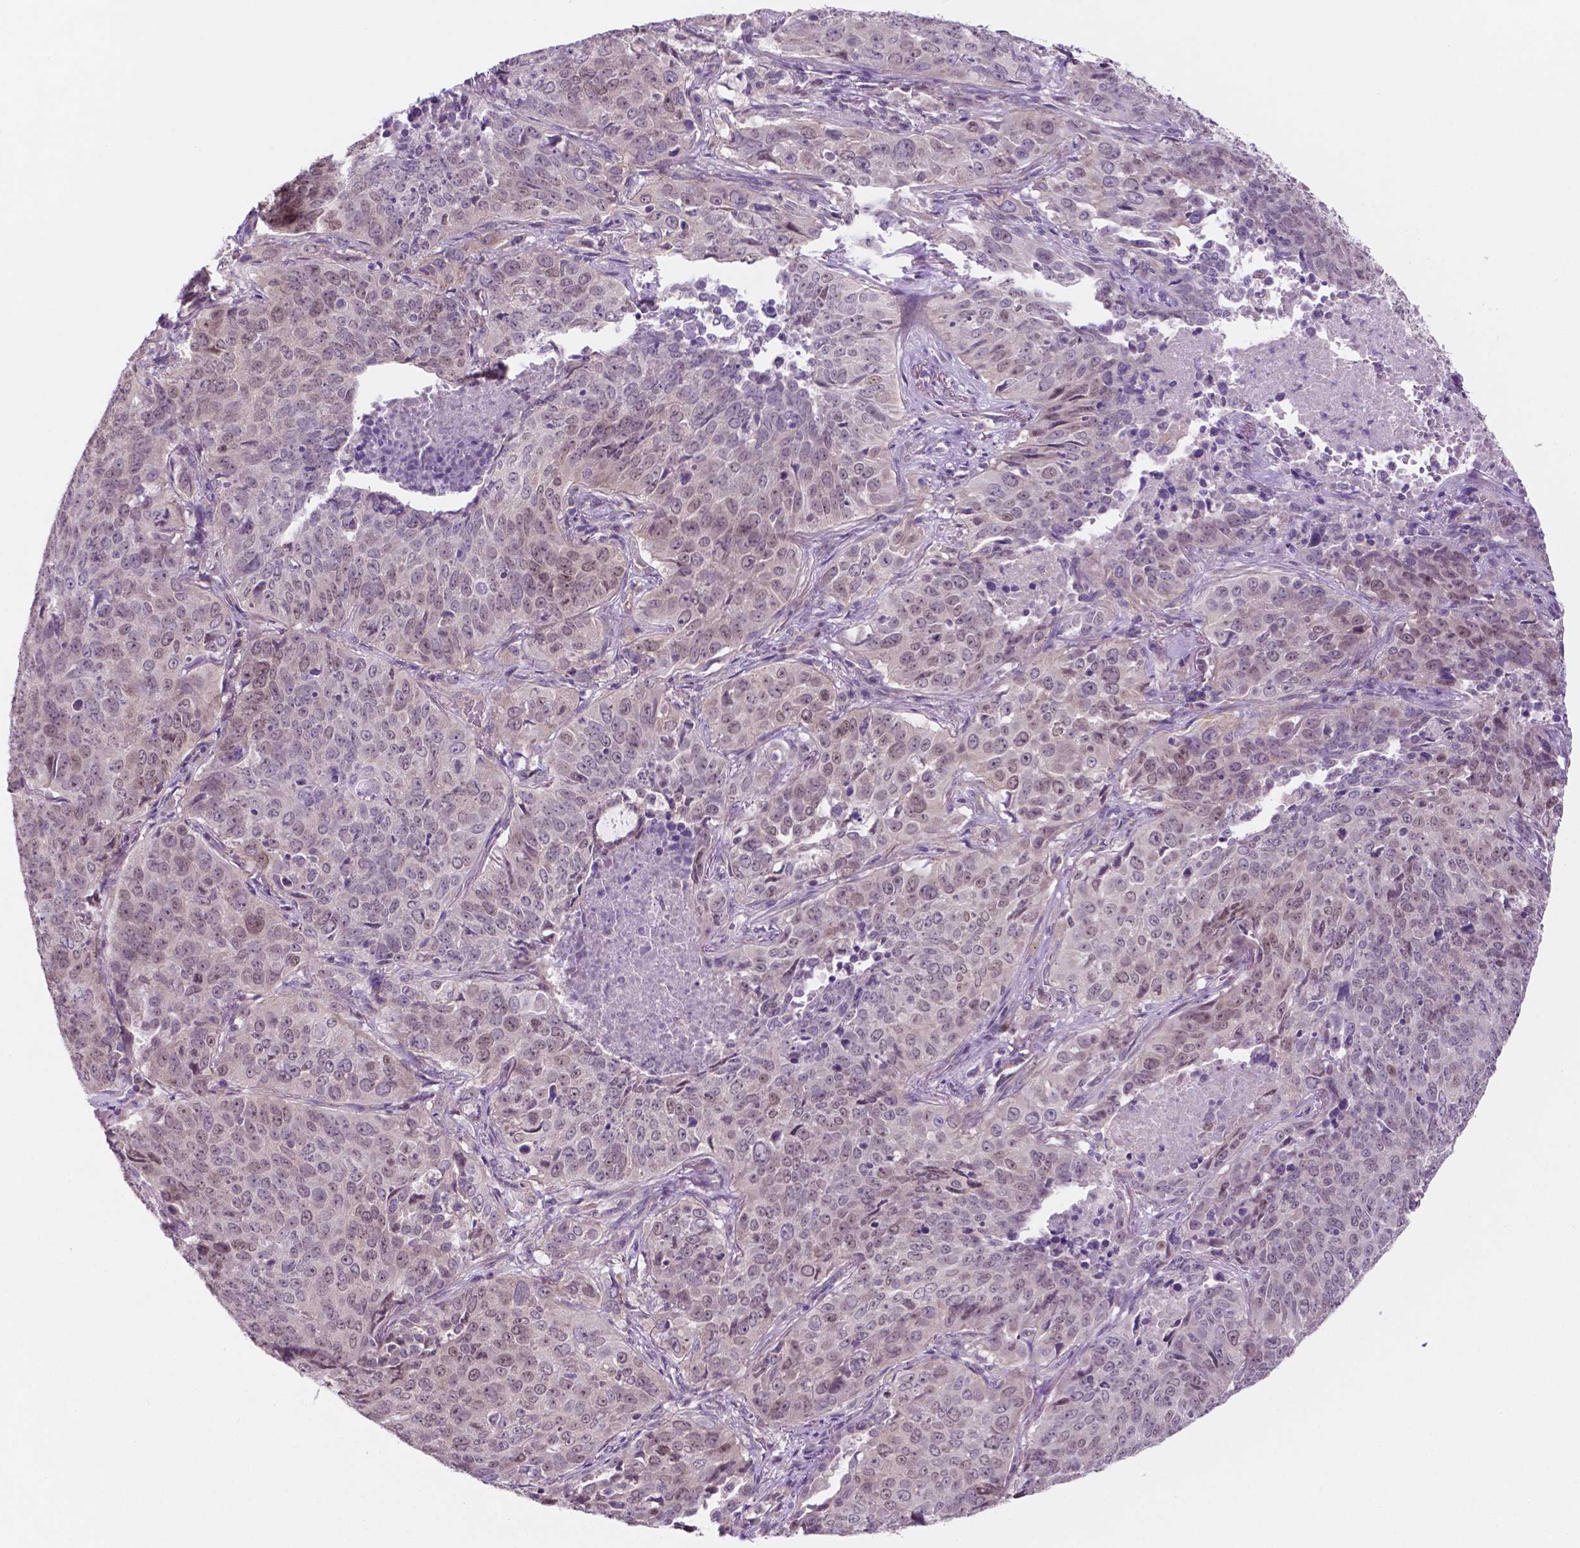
{"staining": {"intensity": "weak", "quantity": "<25%", "location": "nuclear"}, "tissue": "lung cancer", "cell_type": "Tumor cells", "image_type": "cancer", "snomed": [{"axis": "morphology", "description": "Normal tissue, NOS"}, {"axis": "morphology", "description": "Squamous cell carcinoma, NOS"}, {"axis": "topography", "description": "Bronchus"}, {"axis": "topography", "description": "Lung"}], "caption": "Tumor cells are negative for protein expression in human lung cancer.", "gene": "FAM50B", "patient": {"sex": "male", "age": 64}}